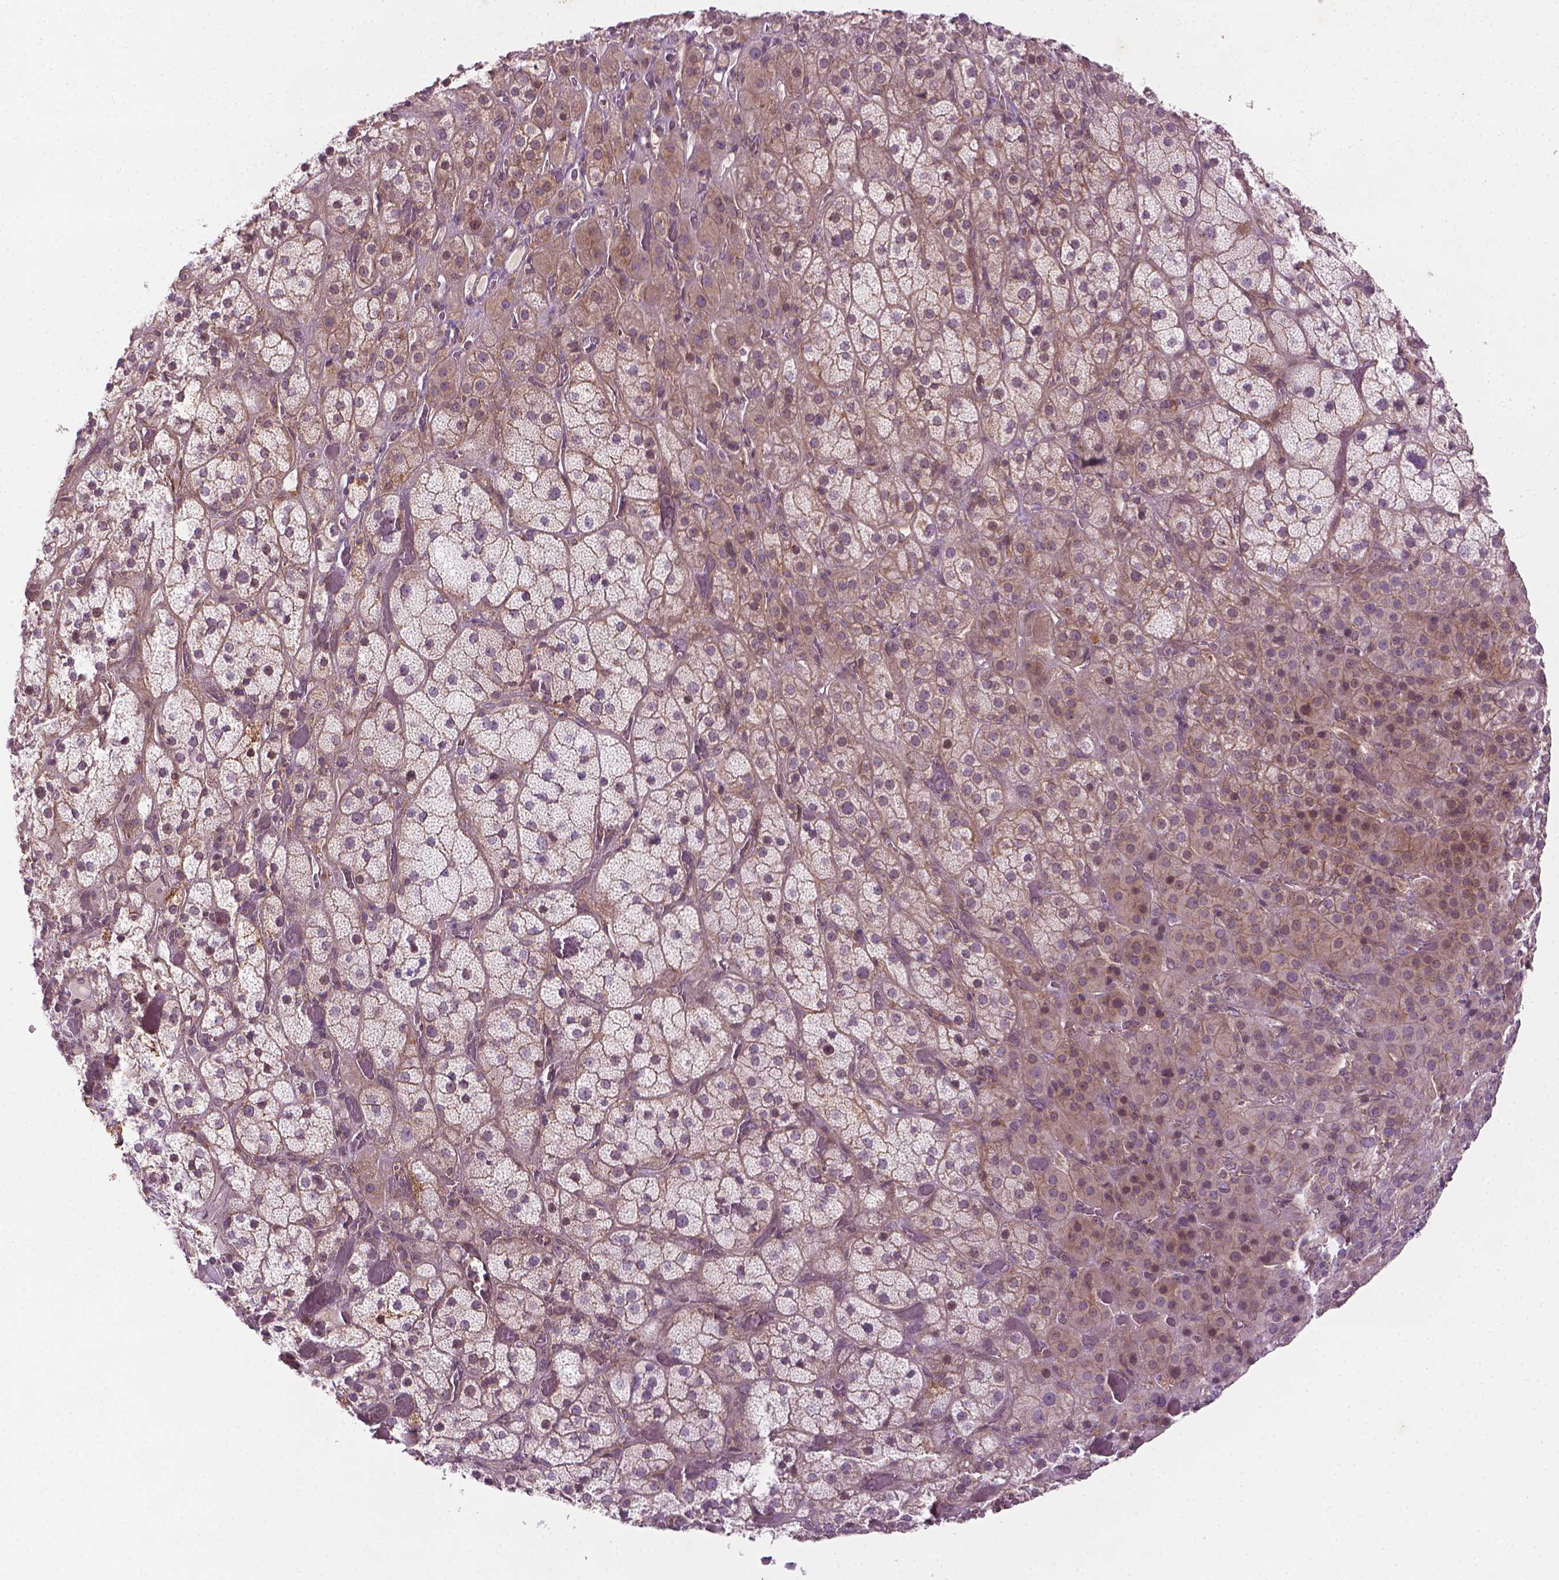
{"staining": {"intensity": "weak", "quantity": "25%-75%", "location": "cytoplasmic/membranous"}, "tissue": "adrenal gland", "cell_type": "Glandular cells", "image_type": "normal", "snomed": [{"axis": "morphology", "description": "Normal tissue, NOS"}, {"axis": "topography", "description": "Adrenal gland"}], "caption": "This is a histology image of immunohistochemistry staining of unremarkable adrenal gland, which shows weak positivity in the cytoplasmic/membranous of glandular cells.", "gene": "TCHP", "patient": {"sex": "male", "age": 57}}